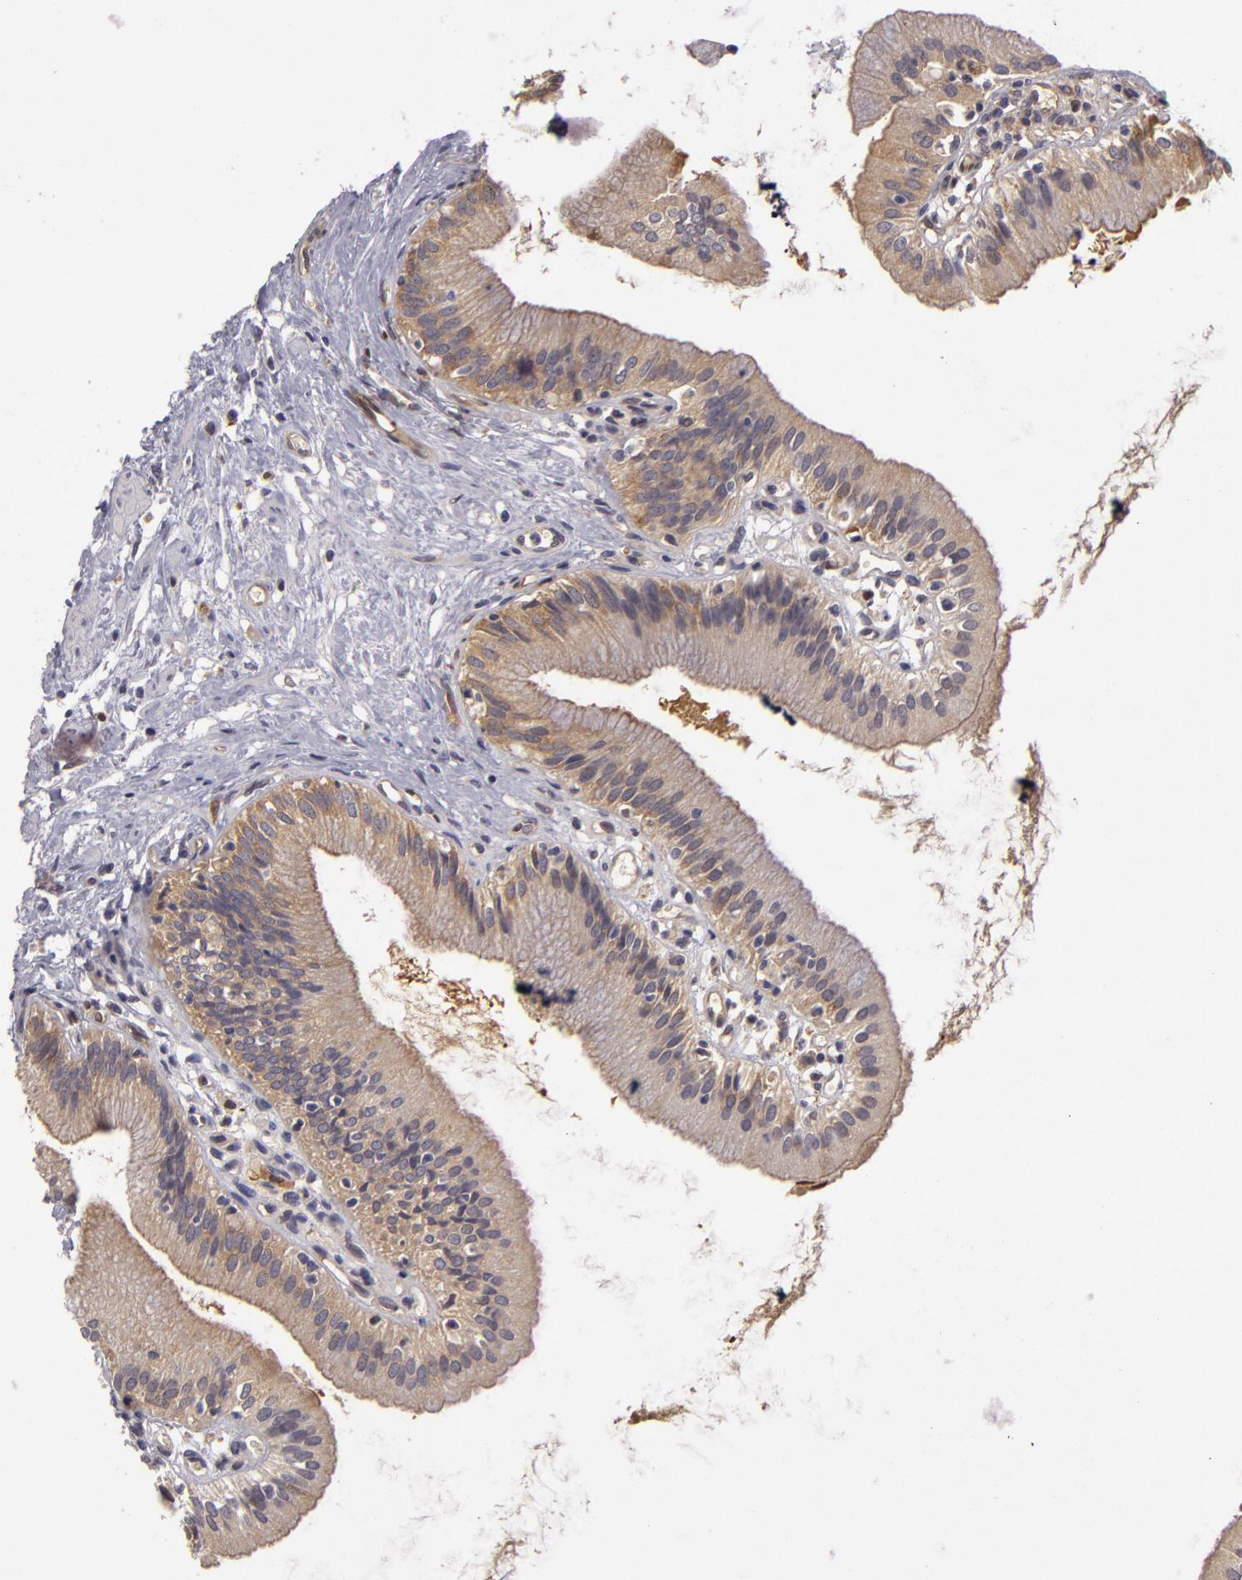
{"staining": {"intensity": "weak", "quantity": ">75%", "location": "cytoplasmic/membranous"}, "tissue": "gallbladder", "cell_type": "Glandular cells", "image_type": "normal", "snomed": [{"axis": "morphology", "description": "Normal tissue, NOS"}, {"axis": "topography", "description": "Gallbladder"}], "caption": "A high-resolution photomicrograph shows immunohistochemistry (IHC) staining of normal gallbladder, which displays weak cytoplasmic/membranous staining in about >75% of glandular cells.", "gene": "ZNF229", "patient": {"sex": "male", "age": 58}}